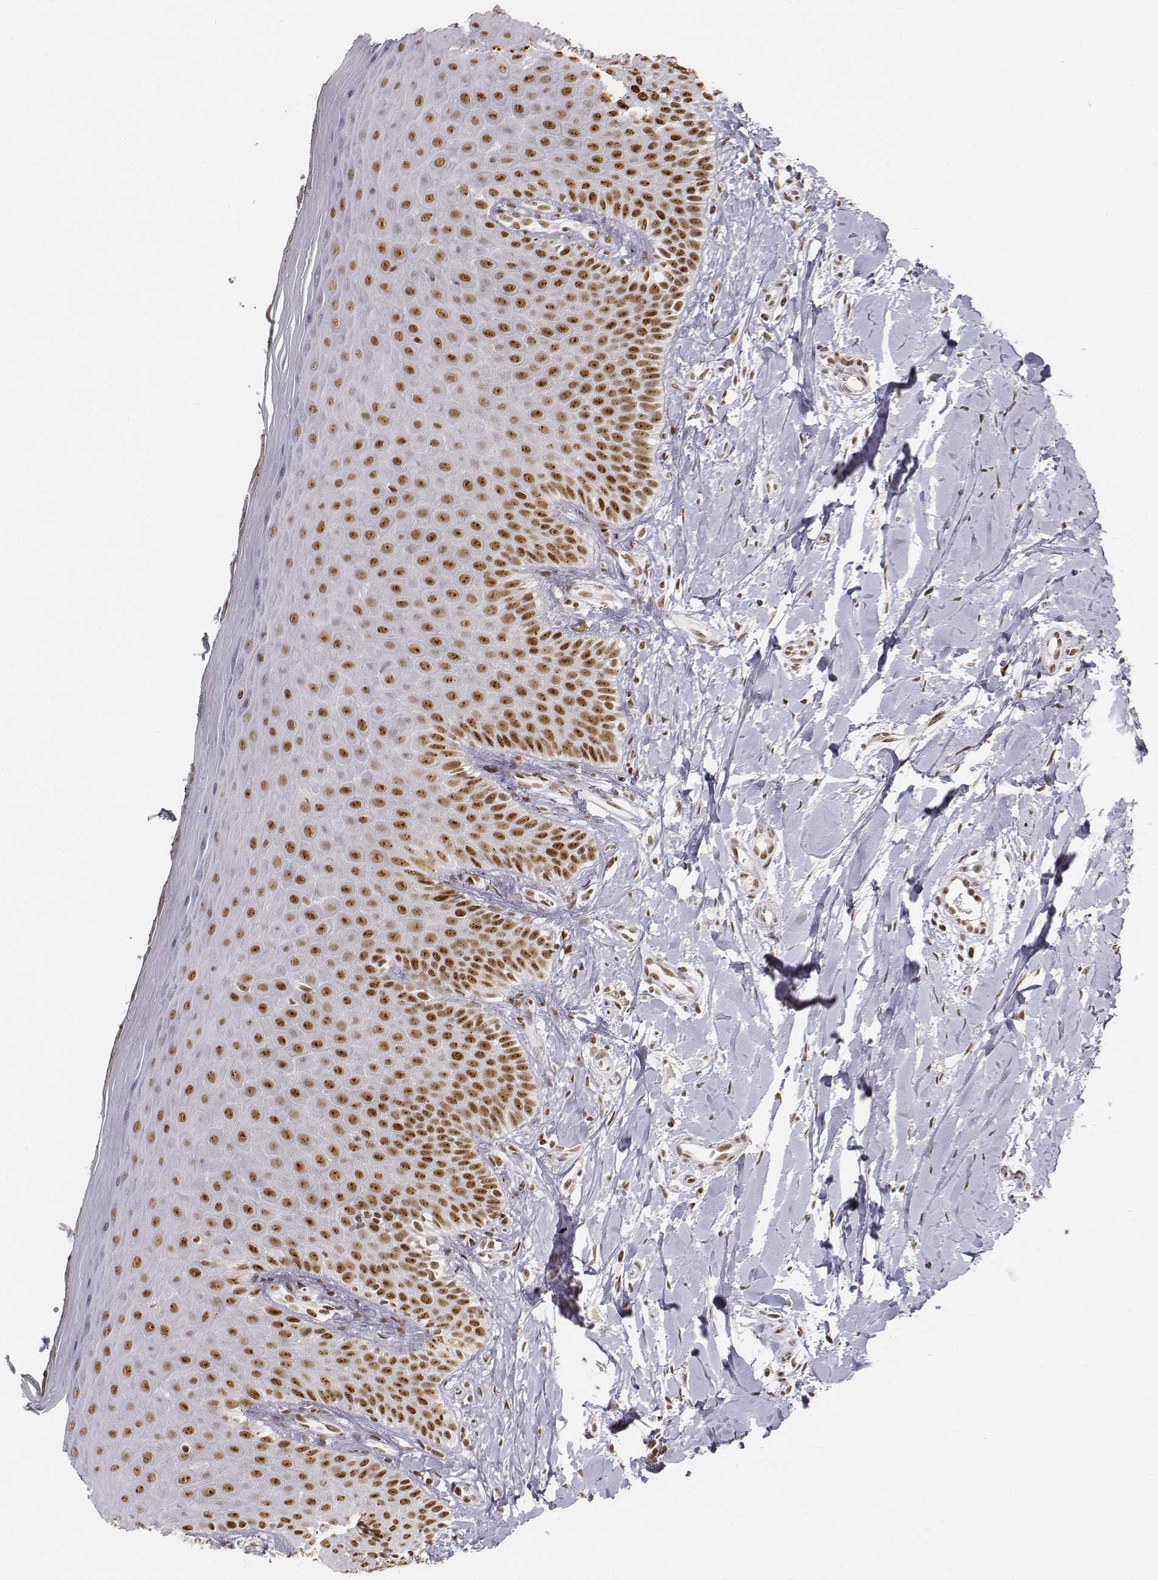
{"staining": {"intensity": "moderate", "quantity": ">75%", "location": "nuclear"}, "tissue": "oral mucosa", "cell_type": "Squamous epithelial cells", "image_type": "normal", "snomed": [{"axis": "morphology", "description": "Normal tissue, NOS"}, {"axis": "topography", "description": "Oral tissue"}], "caption": "Brown immunohistochemical staining in benign oral mucosa exhibits moderate nuclear staining in approximately >75% of squamous epithelial cells.", "gene": "PHF6", "patient": {"sex": "female", "age": 43}}